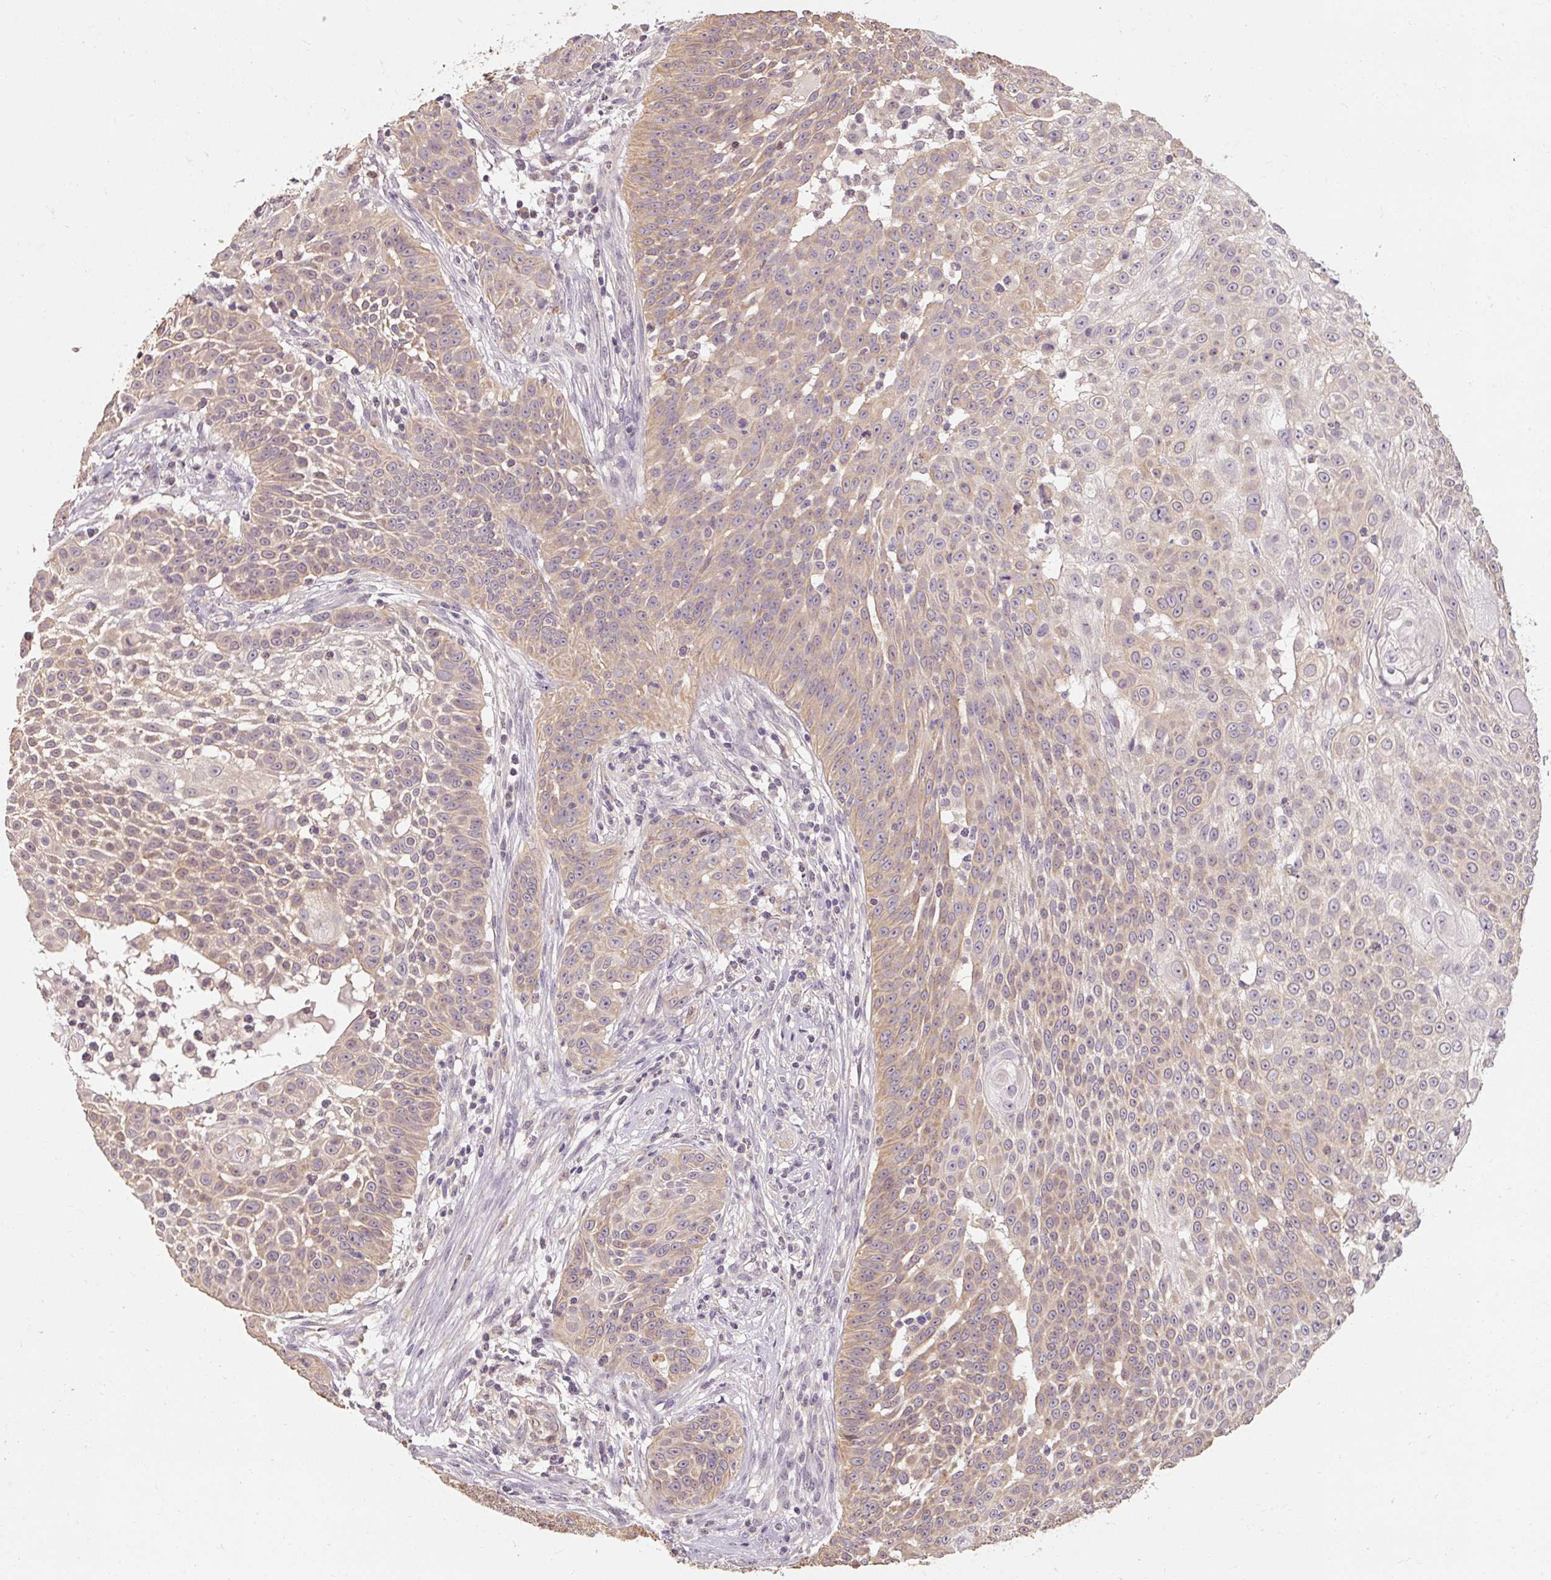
{"staining": {"intensity": "weak", "quantity": ">75%", "location": "cytoplasmic/membranous"}, "tissue": "skin cancer", "cell_type": "Tumor cells", "image_type": "cancer", "snomed": [{"axis": "morphology", "description": "Squamous cell carcinoma, NOS"}, {"axis": "topography", "description": "Skin"}], "caption": "A brown stain highlights weak cytoplasmic/membranous staining of a protein in squamous cell carcinoma (skin) tumor cells.", "gene": "CFAP65", "patient": {"sex": "male", "age": 24}}